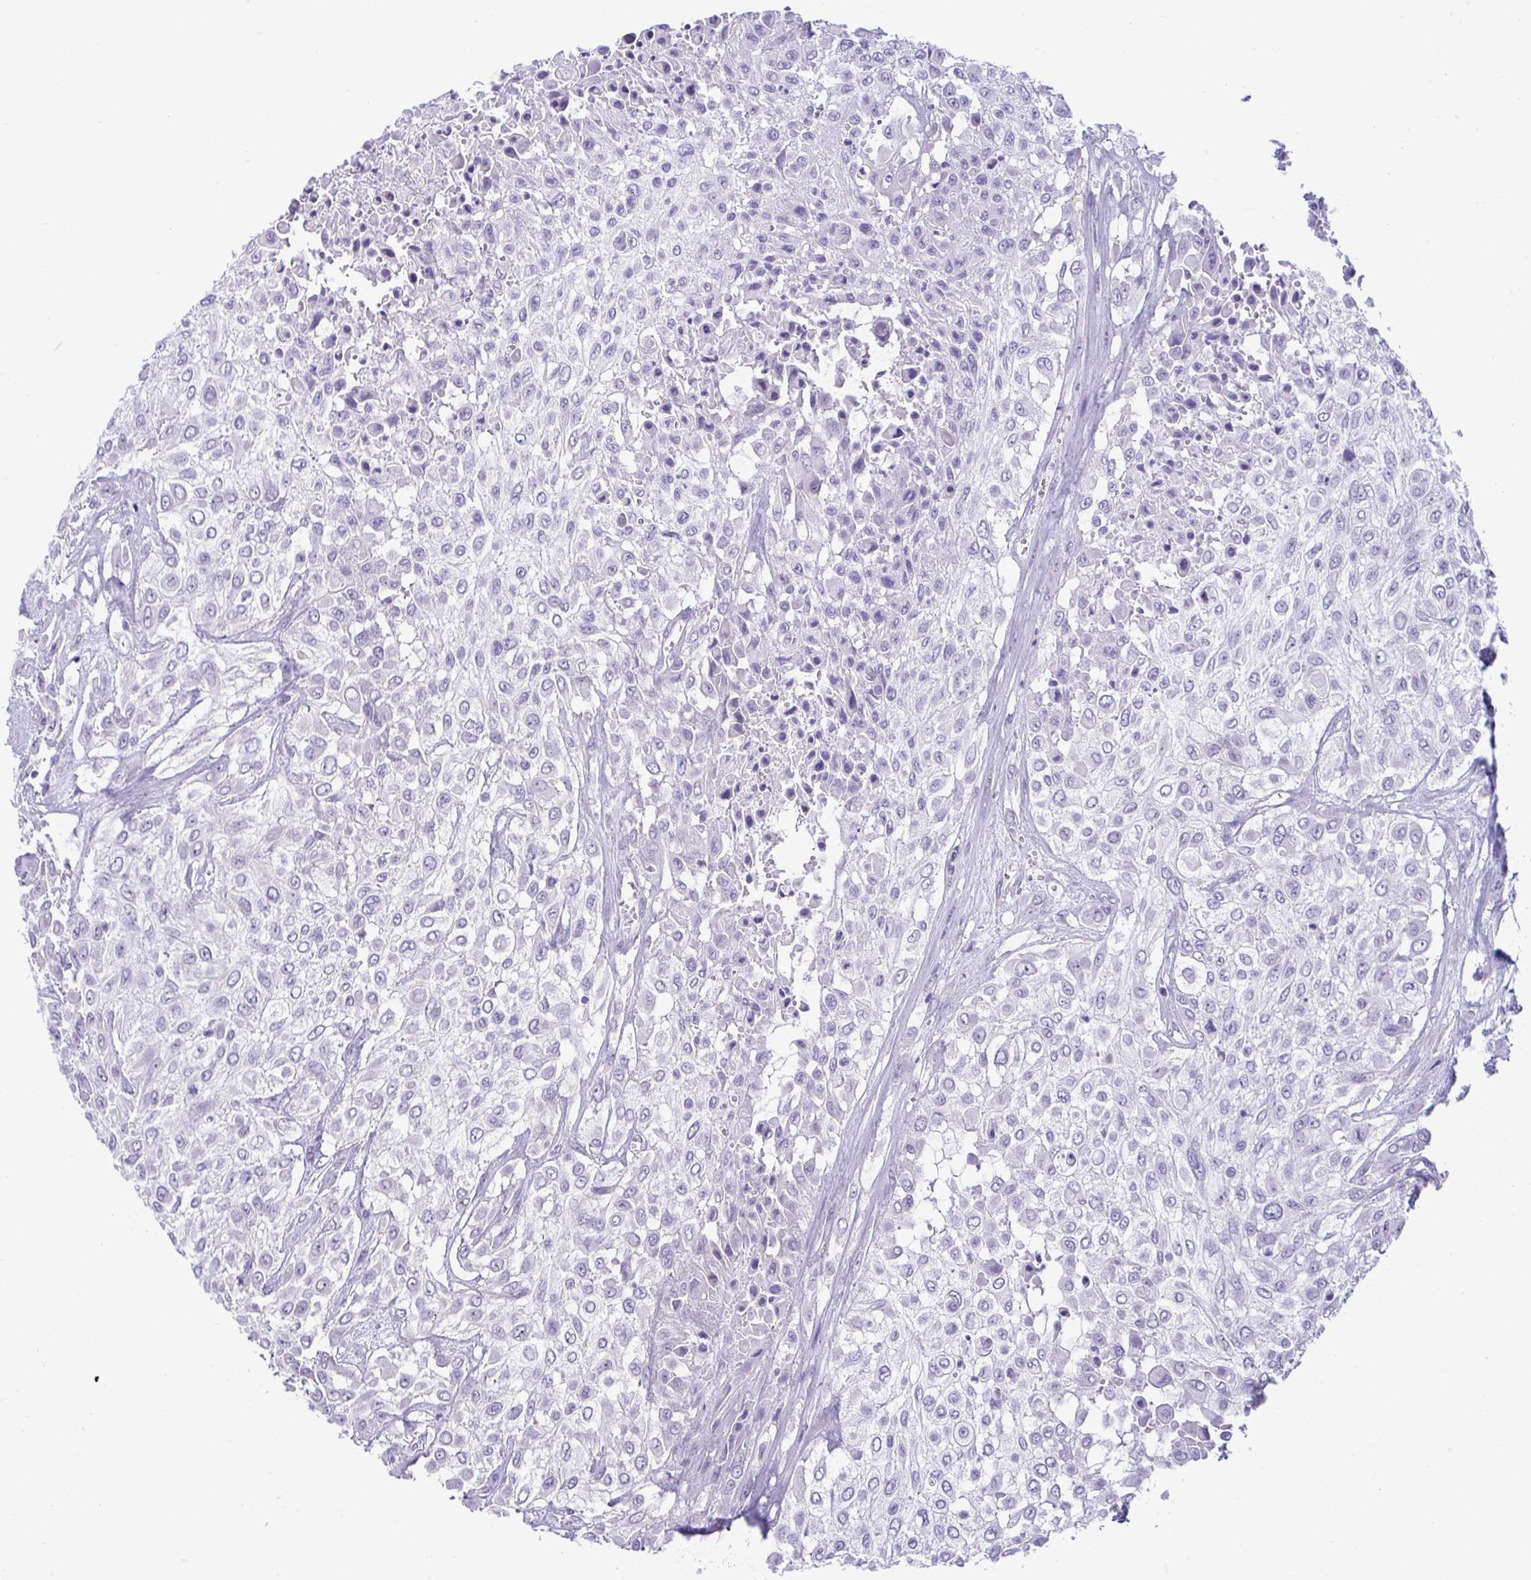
{"staining": {"intensity": "negative", "quantity": "none", "location": "none"}, "tissue": "urothelial cancer", "cell_type": "Tumor cells", "image_type": "cancer", "snomed": [{"axis": "morphology", "description": "Urothelial carcinoma, High grade"}, {"axis": "topography", "description": "Urinary bladder"}], "caption": "Protein analysis of urothelial cancer demonstrates no significant staining in tumor cells.", "gene": "SLC25A51", "patient": {"sex": "male", "age": 57}}